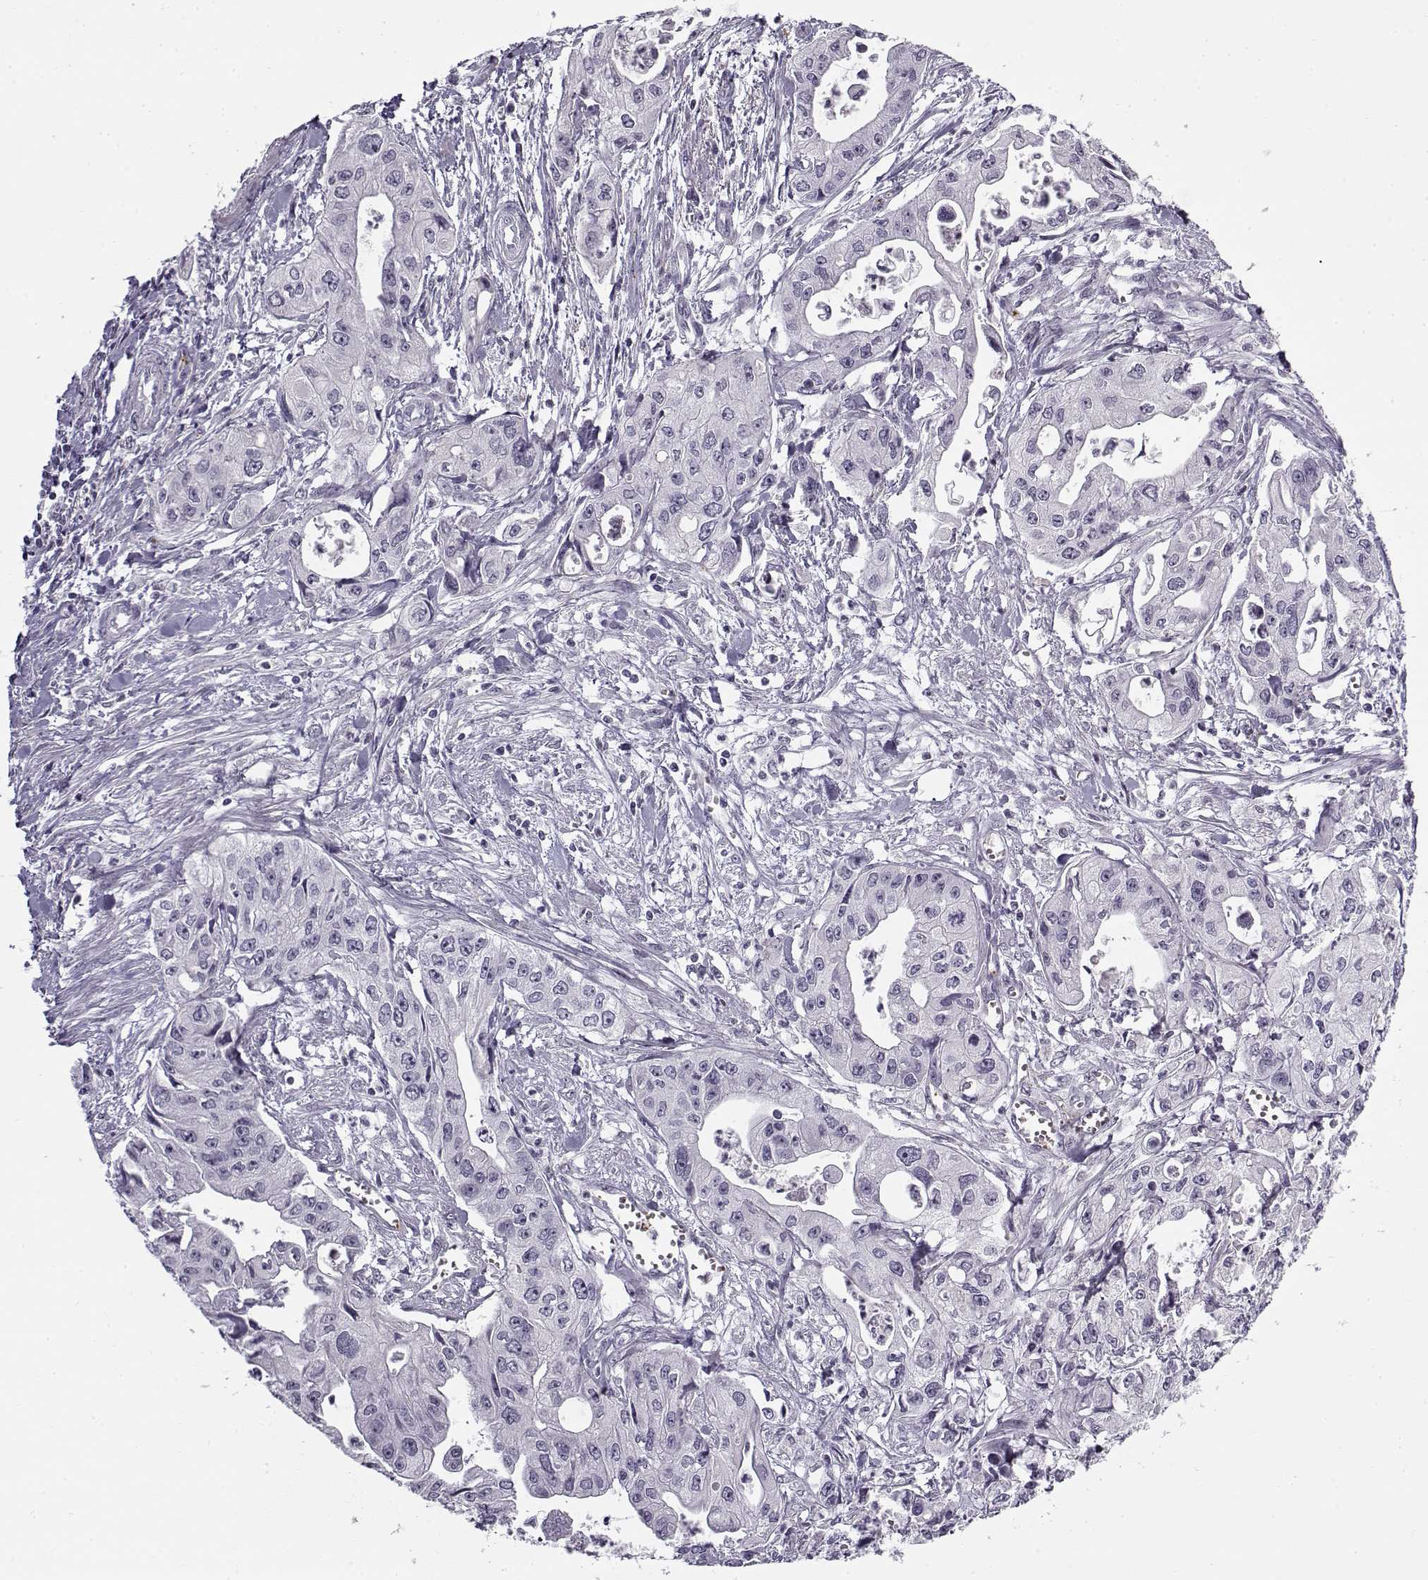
{"staining": {"intensity": "negative", "quantity": "none", "location": "none"}, "tissue": "pancreatic cancer", "cell_type": "Tumor cells", "image_type": "cancer", "snomed": [{"axis": "morphology", "description": "Adenocarcinoma, NOS"}, {"axis": "topography", "description": "Pancreas"}], "caption": "Immunohistochemistry (IHC) of human pancreatic adenocarcinoma shows no expression in tumor cells.", "gene": "SNCA", "patient": {"sex": "male", "age": 70}}